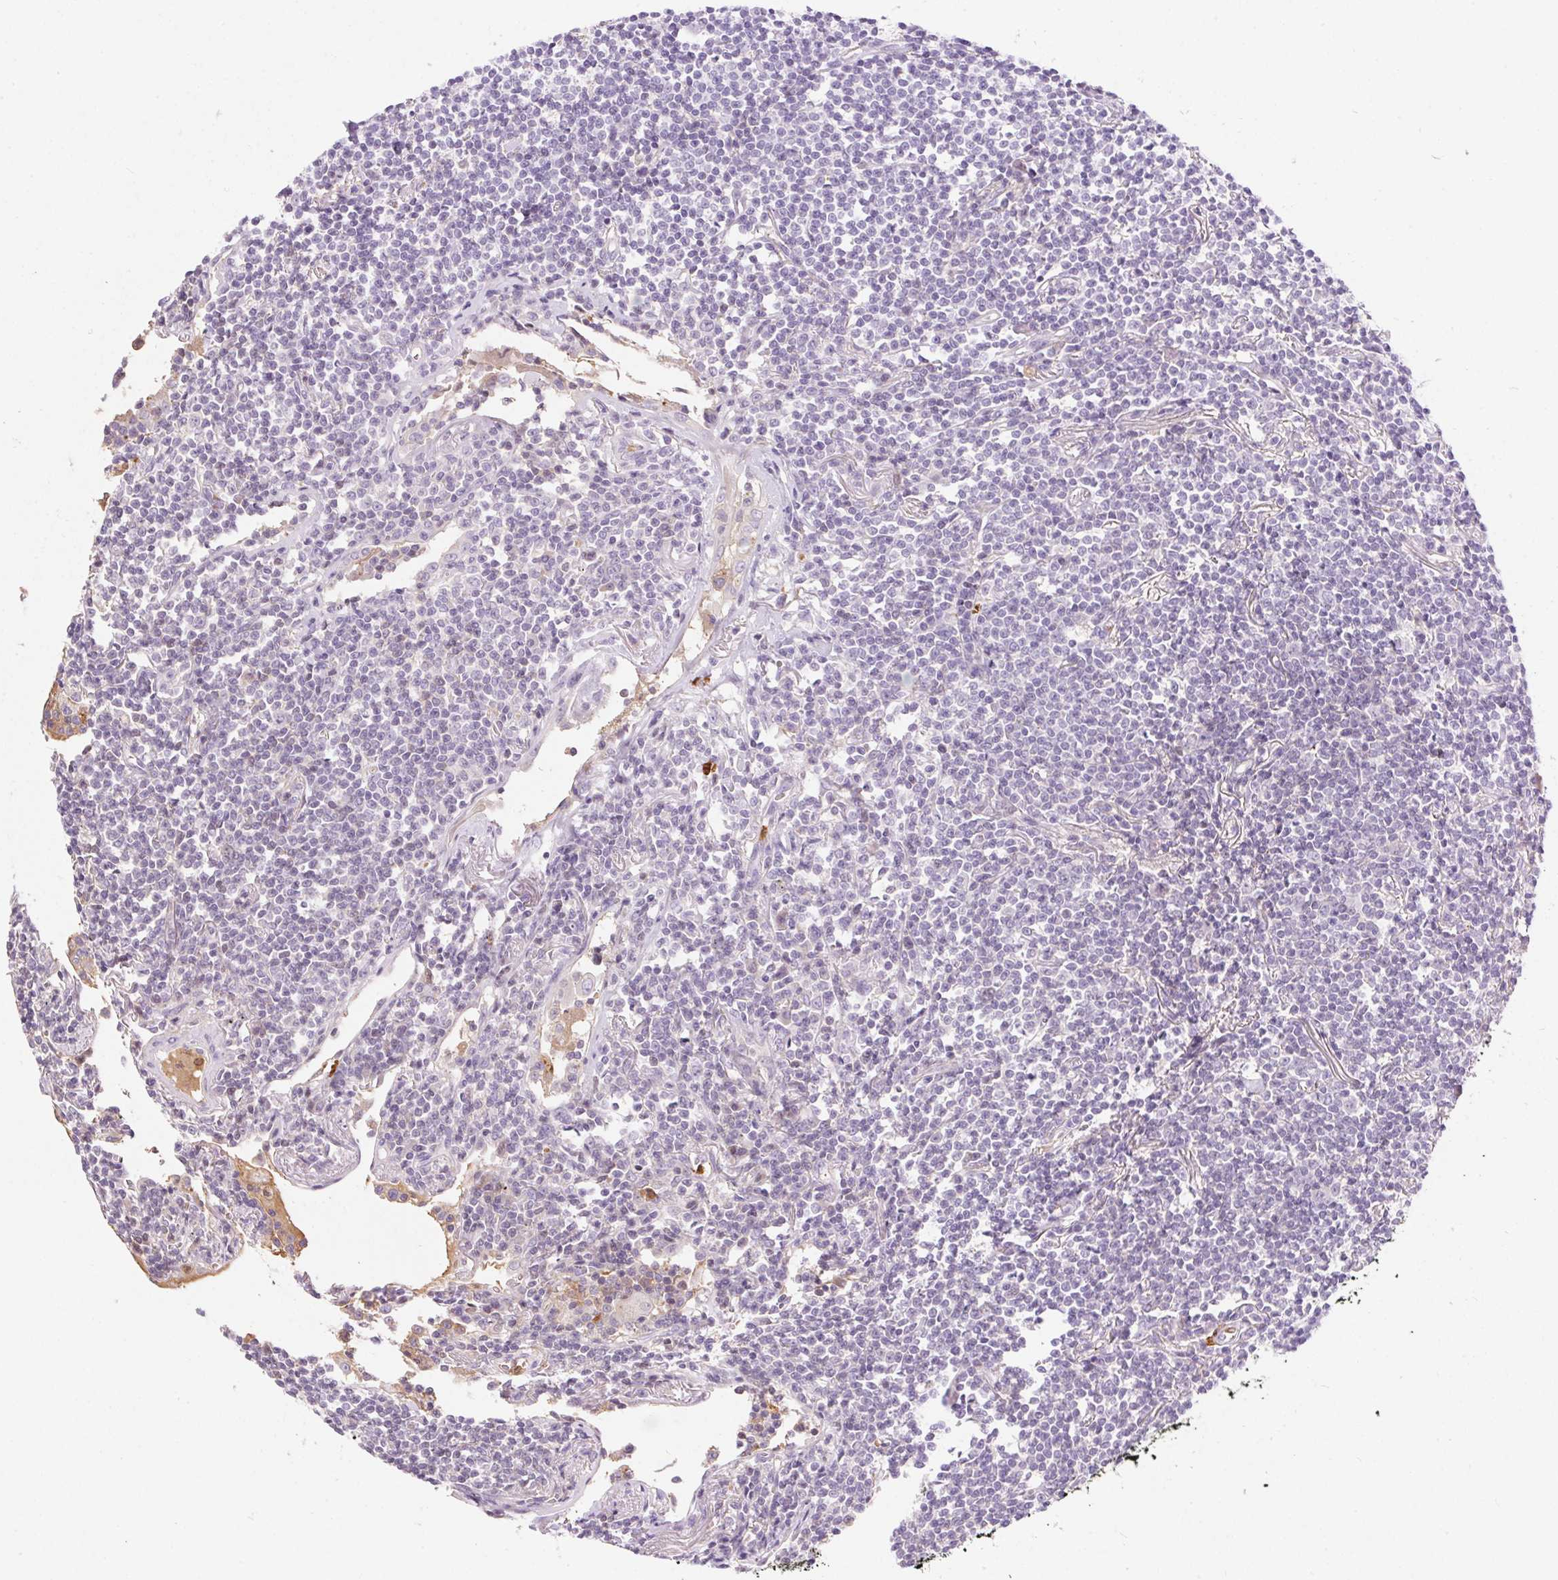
{"staining": {"intensity": "negative", "quantity": "none", "location": "none"}, "tissue": "lymphoma", "cell_type": "Tumor cells", "image_type": "cancer", "snomed": [{"axis": "morphology", "description": "Malignant lymphoma, non-Hodgkin's type, Low grade"}, {"axis": "topography", "description": "Lung"}], "caption": "This is an IHC photomicrograph of lymphoma. There is no positivity in tumor cells.", "gene": "ORM1", "patient": {"sex": "female", "age": 71}}